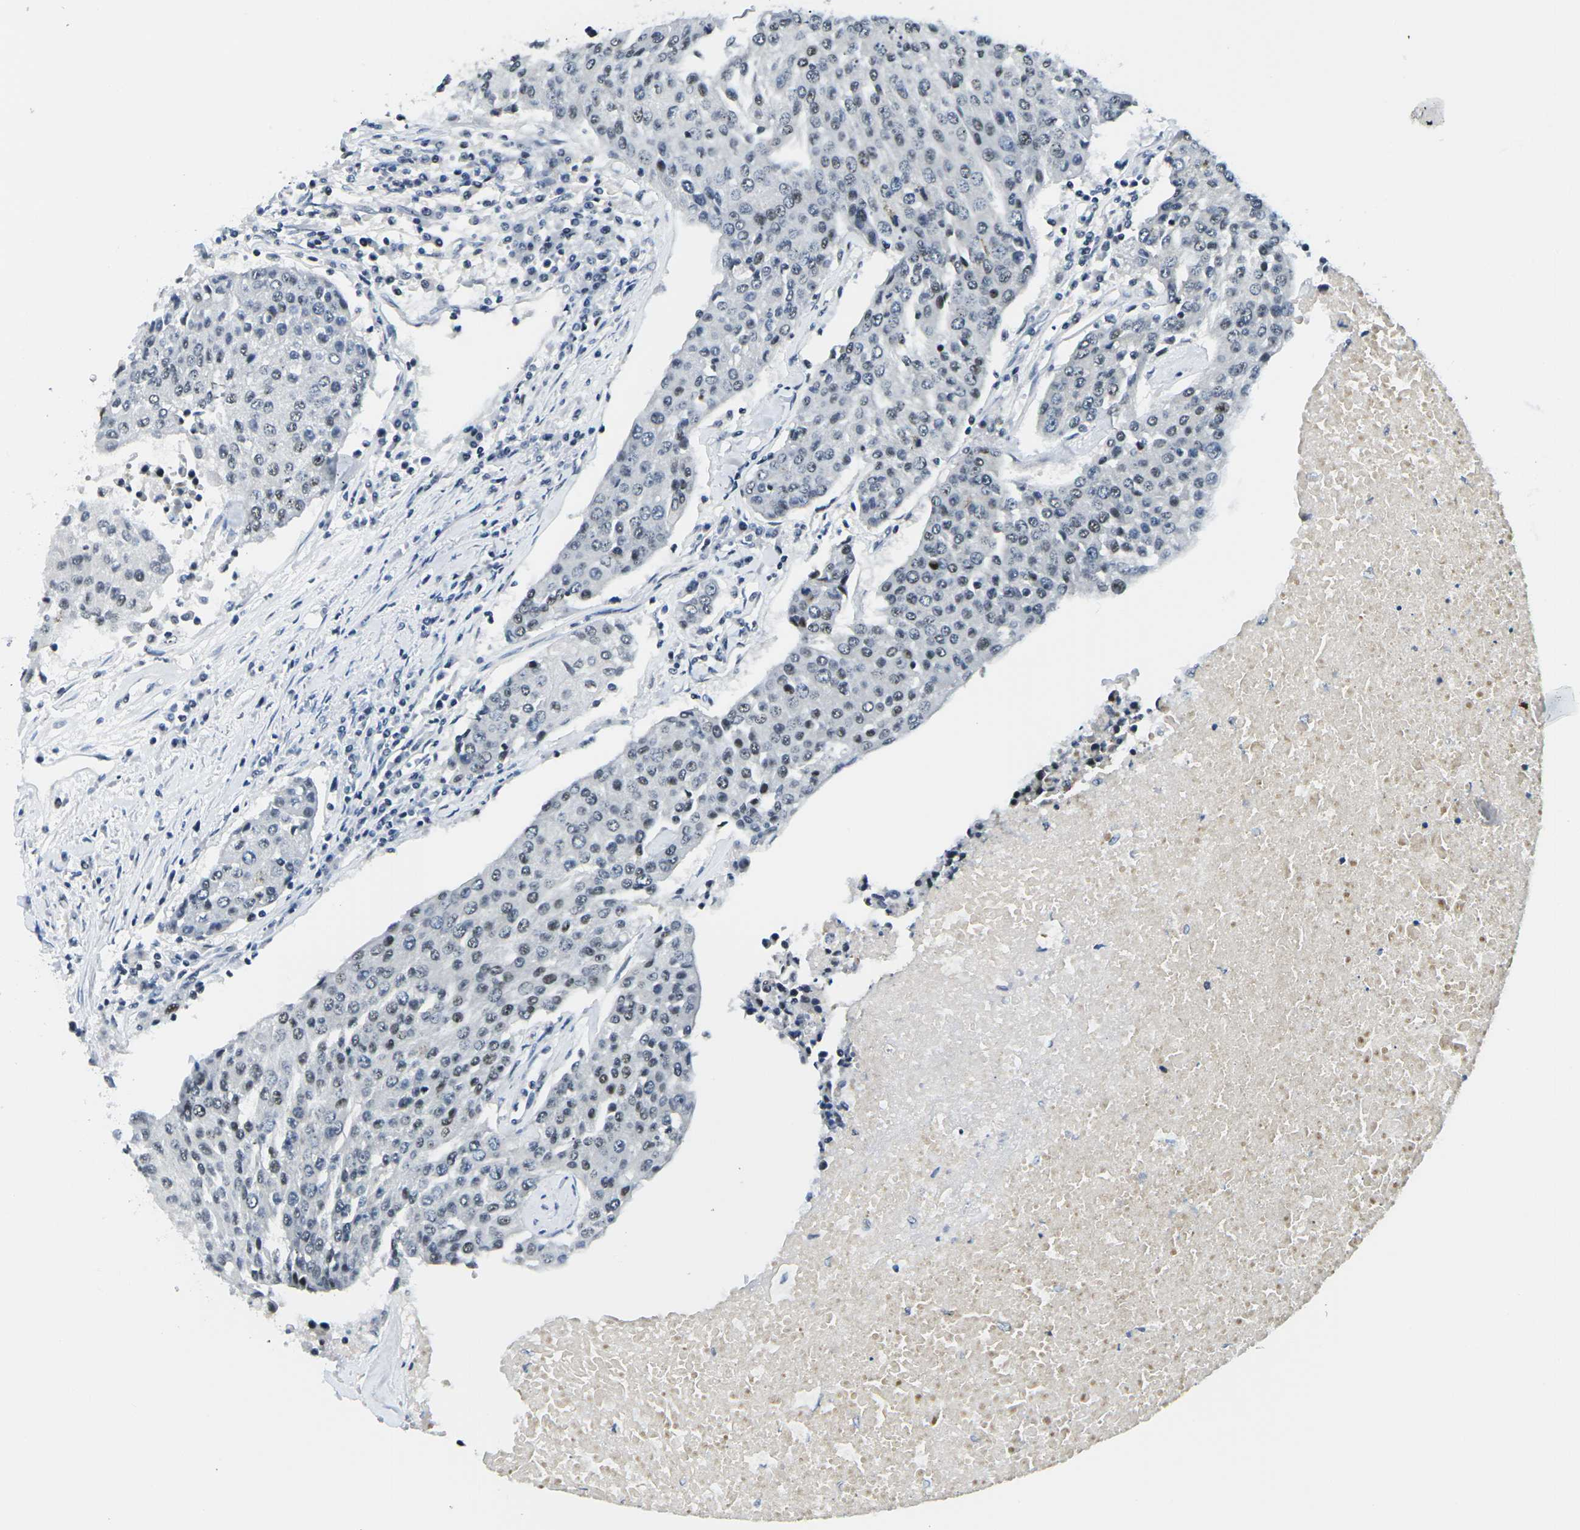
{"staining": {"intensity": "weak", "quantity": "<25%", "location": "nuclear"}, "tissue": "urothelial cancer", "cell_type": "Tumor cells", "image_type": "cancer", "snomed": [{"axis": "morphology", "description": "Urothelial carcinoma, High grade"}, {"axis": "topography", "description": "Urinary bladder"}], "caption": "Protein analysis of high-grade urothelial carcinoma shows no significant staining in tumor cells.", "gene": "PRPF8", "patient": {"sex": "female", "age": 85}}